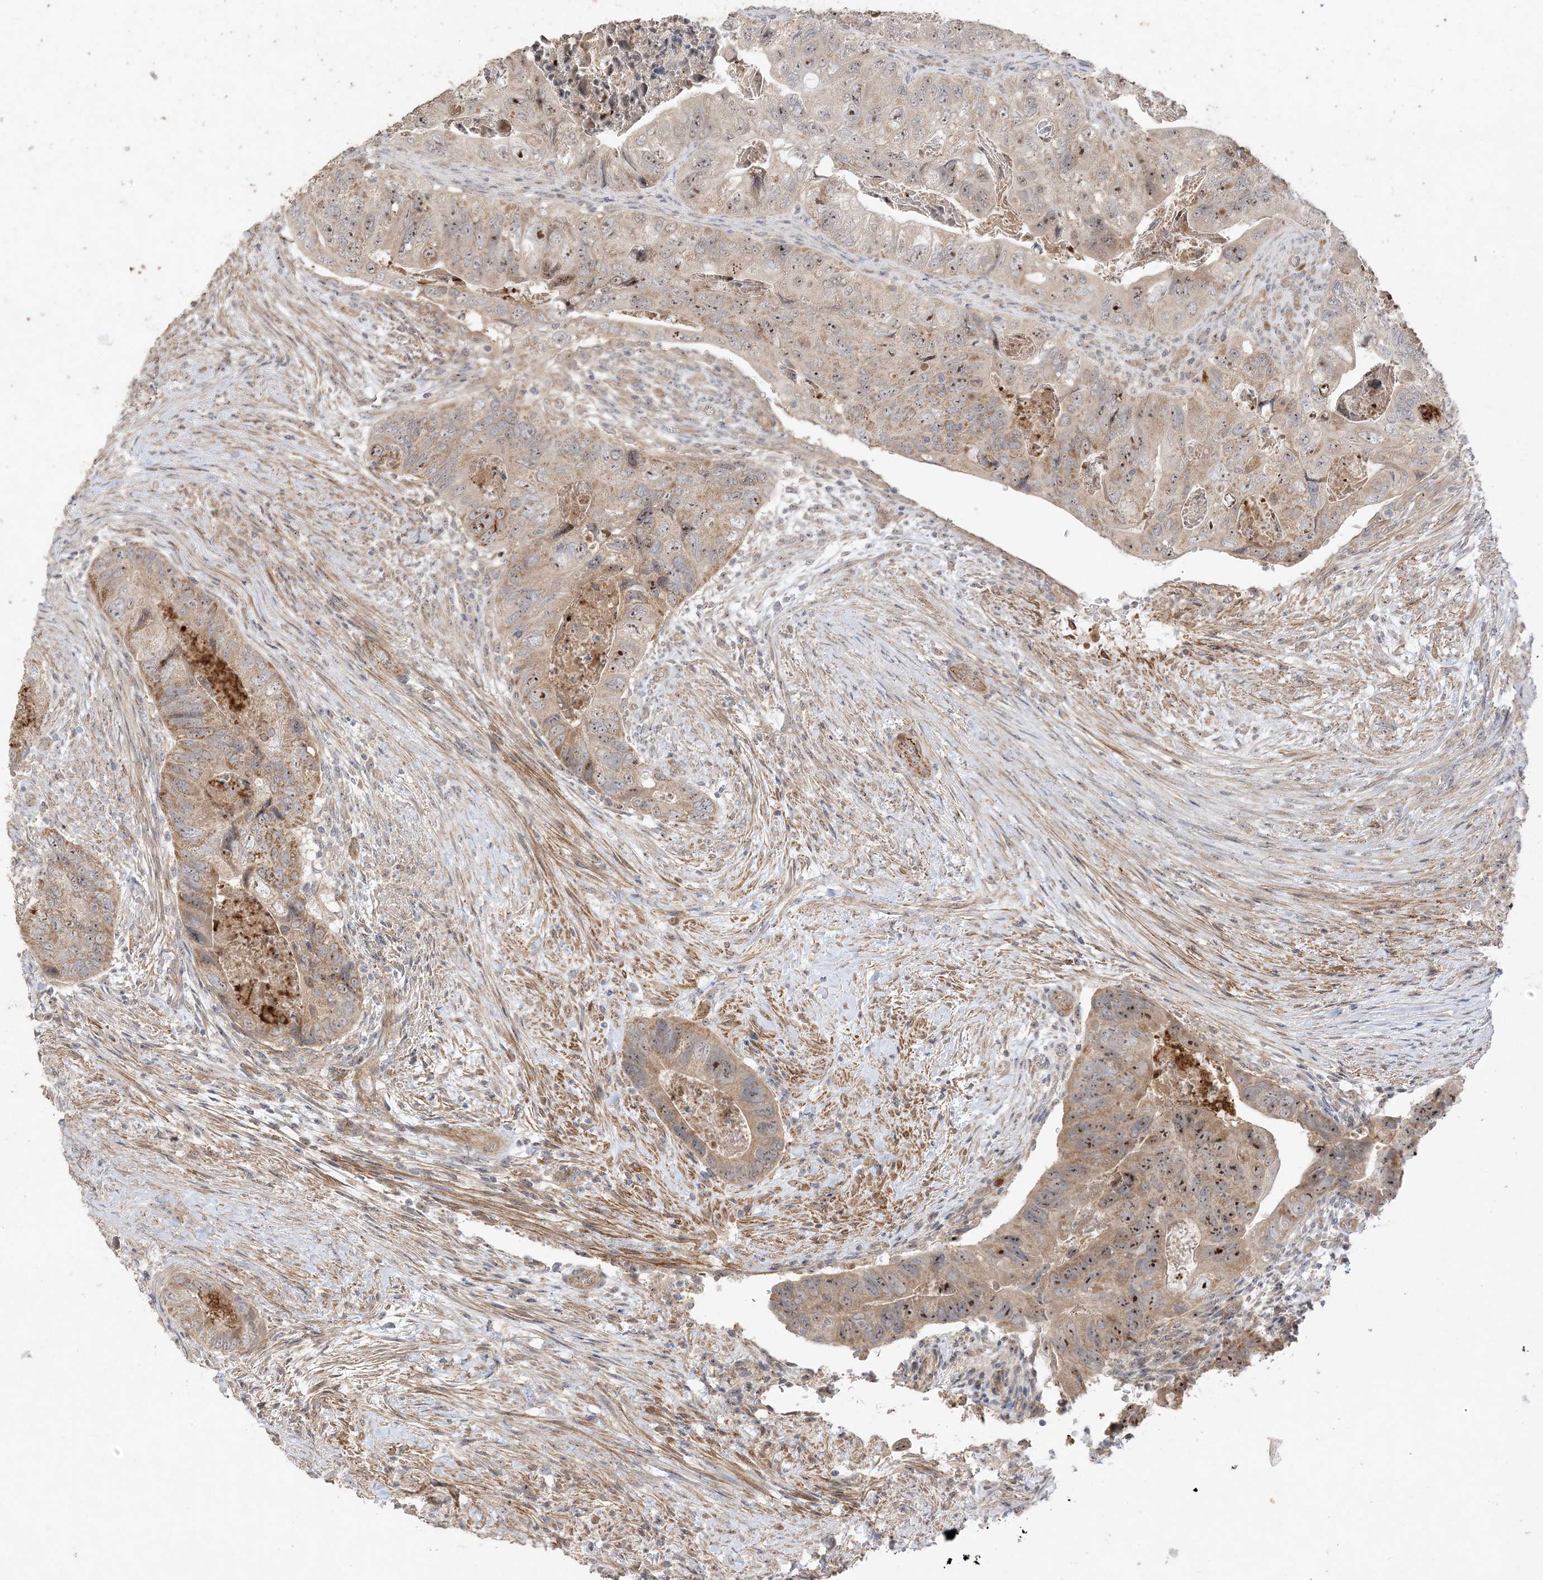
{"staining": {"intensity": "moderate", "quantity": "25%-75%", "location": "cytoplasmic/membranous,nuclear"}, "tissue": "colorectal cancer", "cell_type": "Tumor cells", "image_type": "cancer", "snomed": [{"axis": "morphology", "description": "Adenocarcinoma, NOS"}, {"axis": "topography", "description": "Rectum"}], "caption": "There is medium levels of moderate cytoplasmic/membranous and nuclear expression in tumor cells of colorectal cancer (adenocarcinoma), as demonstrated by immunohistochemical staining (brown color).", "gene": "DDX18", "patient": {"sex": "male", "age": 63}}